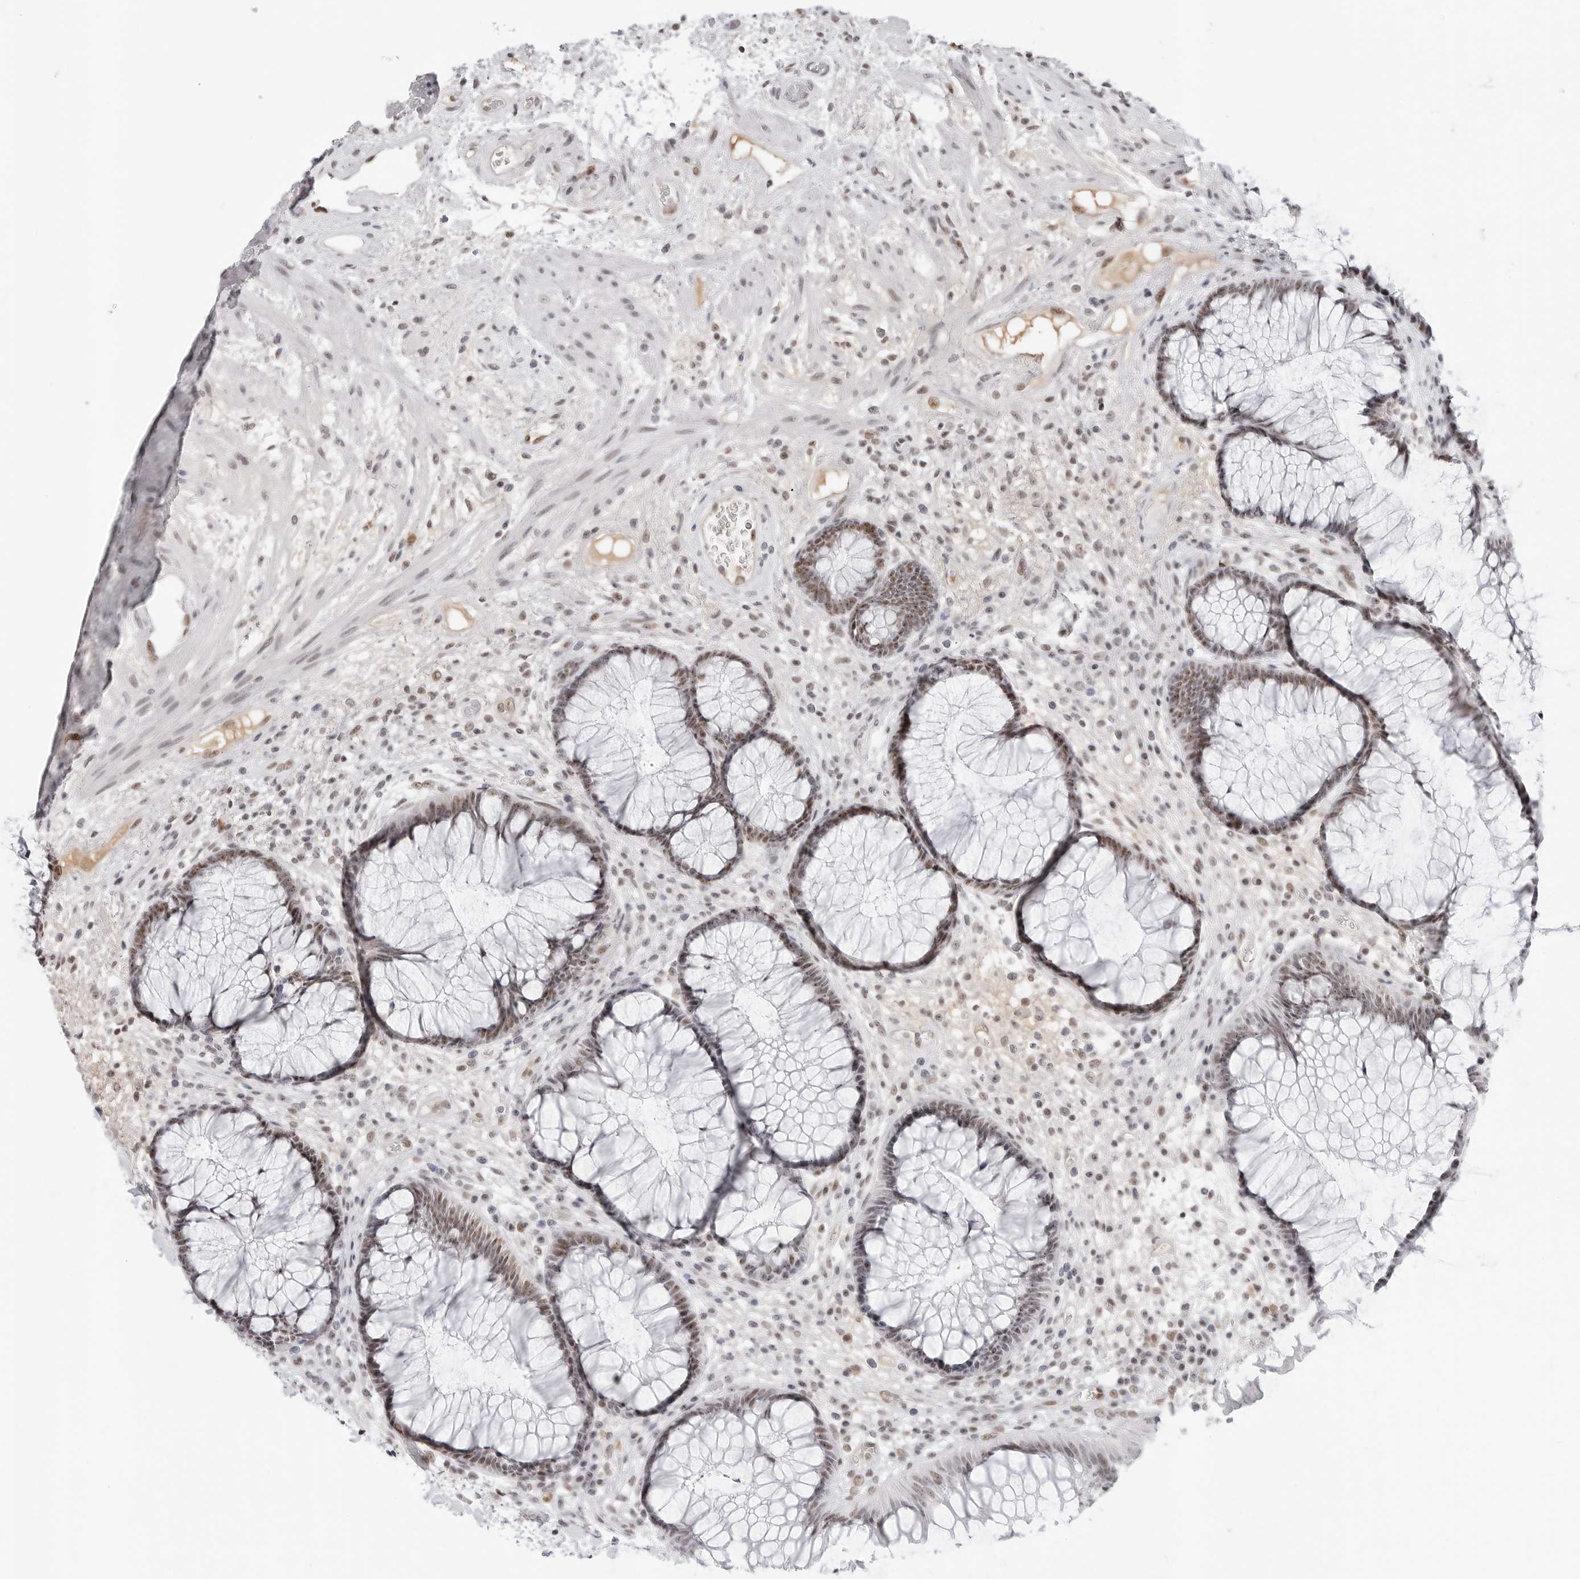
{"staining": {"intensity": "moderate", "quantity": "25%-75%", "location": "nuclear"}, "tissue": "rectum", "cell_type": "Glandular cells", "image_type": "normal", "snomed": [{"axis": "morphology", "description": "Normal tissue, NOS"}, {"axis": "topography", "description": "Rectum"}], "caption": "The histopathology image reveals staining of normal rectum, revealing moderate nuclear protein expression (brown color) within glandular cells. The protein is shown in brown color, while the nuclei are stained blue.", "gene": "WRAP53", "patient": {"sex": "male", "age": 51}}